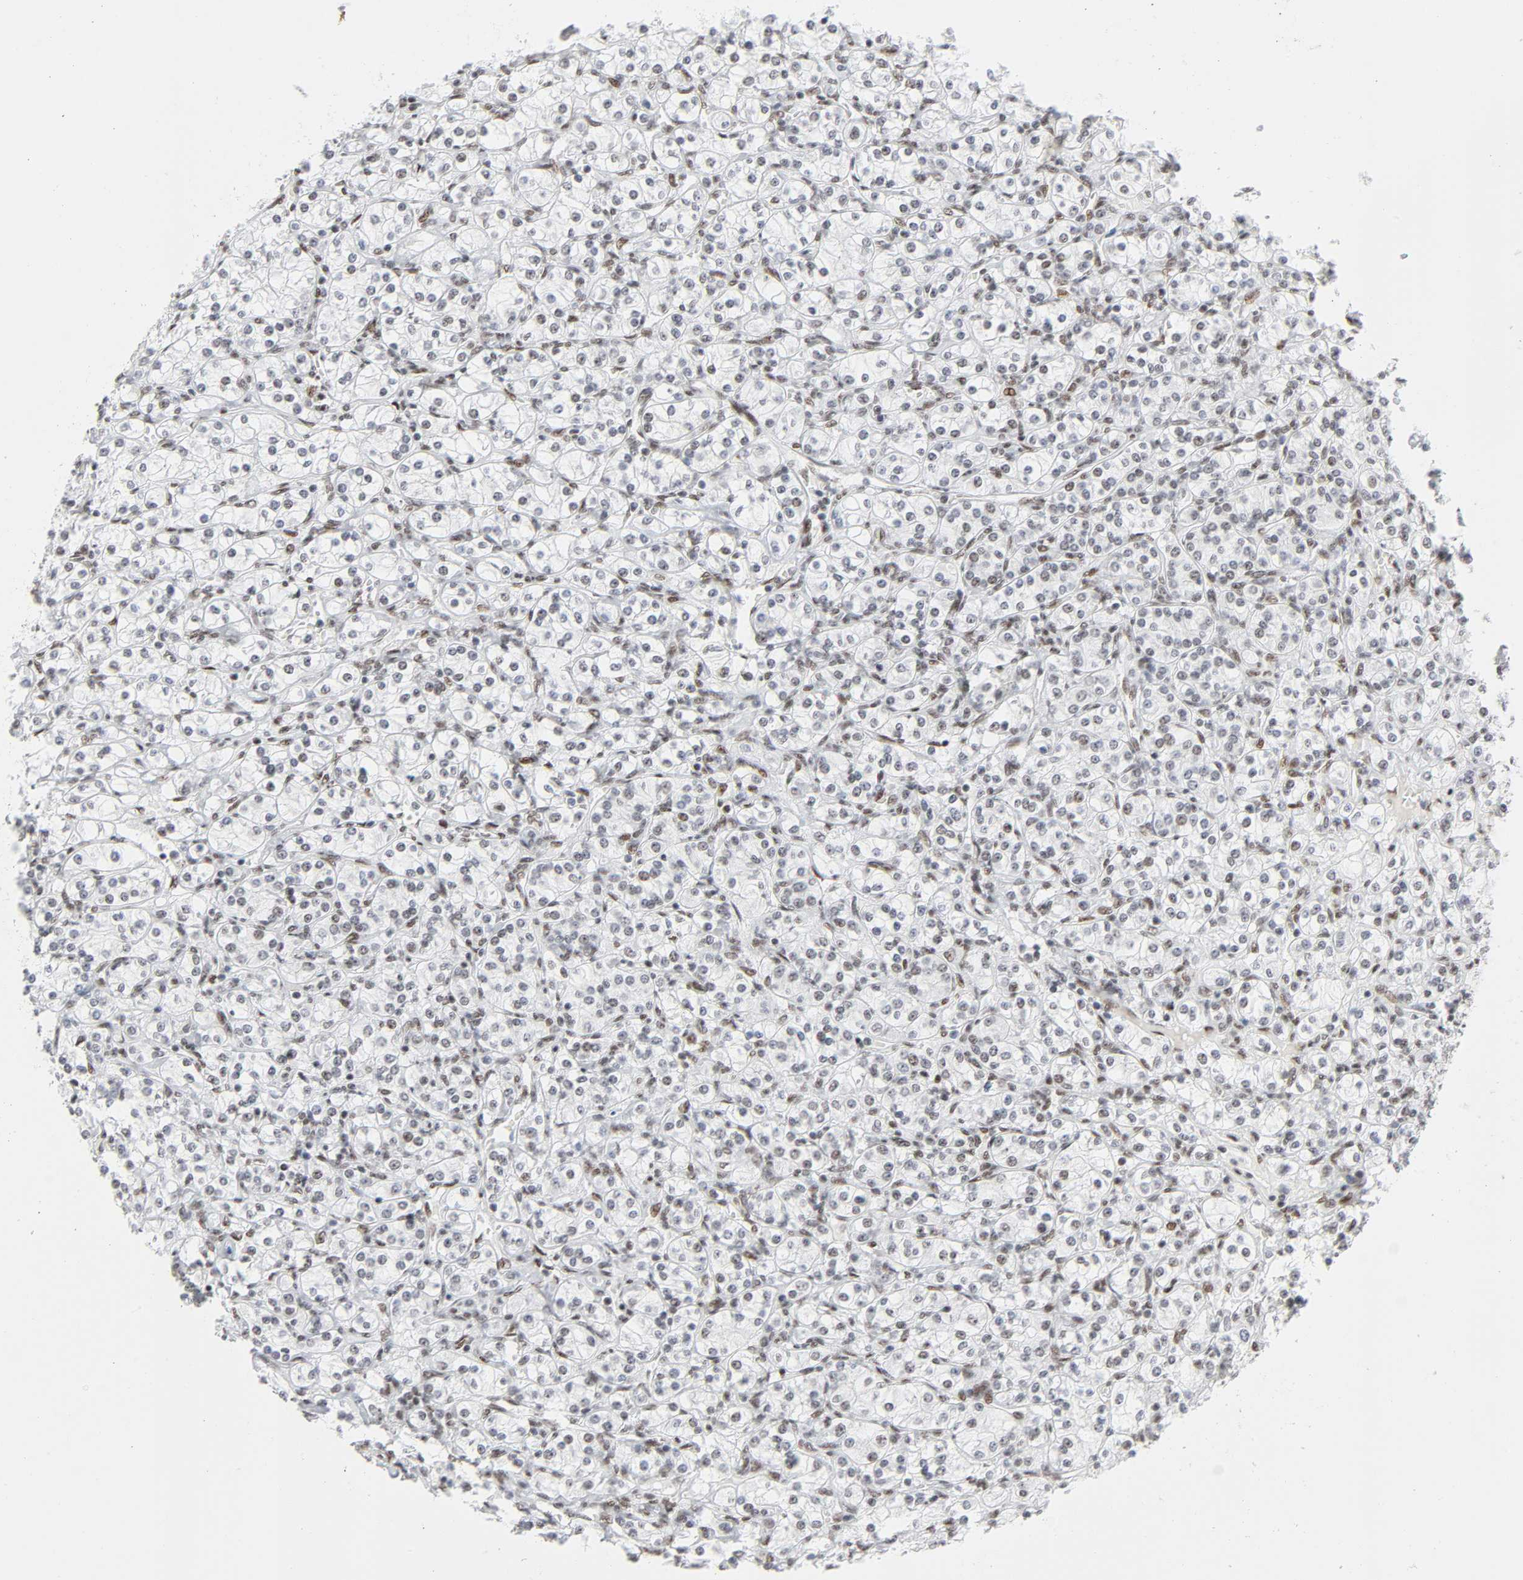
{"staining": {"intensity": "weak", "quantity": "25%-75%", "location": "nuclear"}, "tissue": "renal cancer", "cell_type": "Tumor cells", "image_type": "cancer", "snomed": [{"axis": "morphology", "description": "Adenocarcinoma, NOS"}, {"axis": "topography", "description": "Kidney"}], "caption": "An image of human adenocarcinoma (renal) stained for a protein displays weak nuclear brown staining in tumor cells.", "gene": "HSF1", "patient": {"sex": "male", "age": 77}}